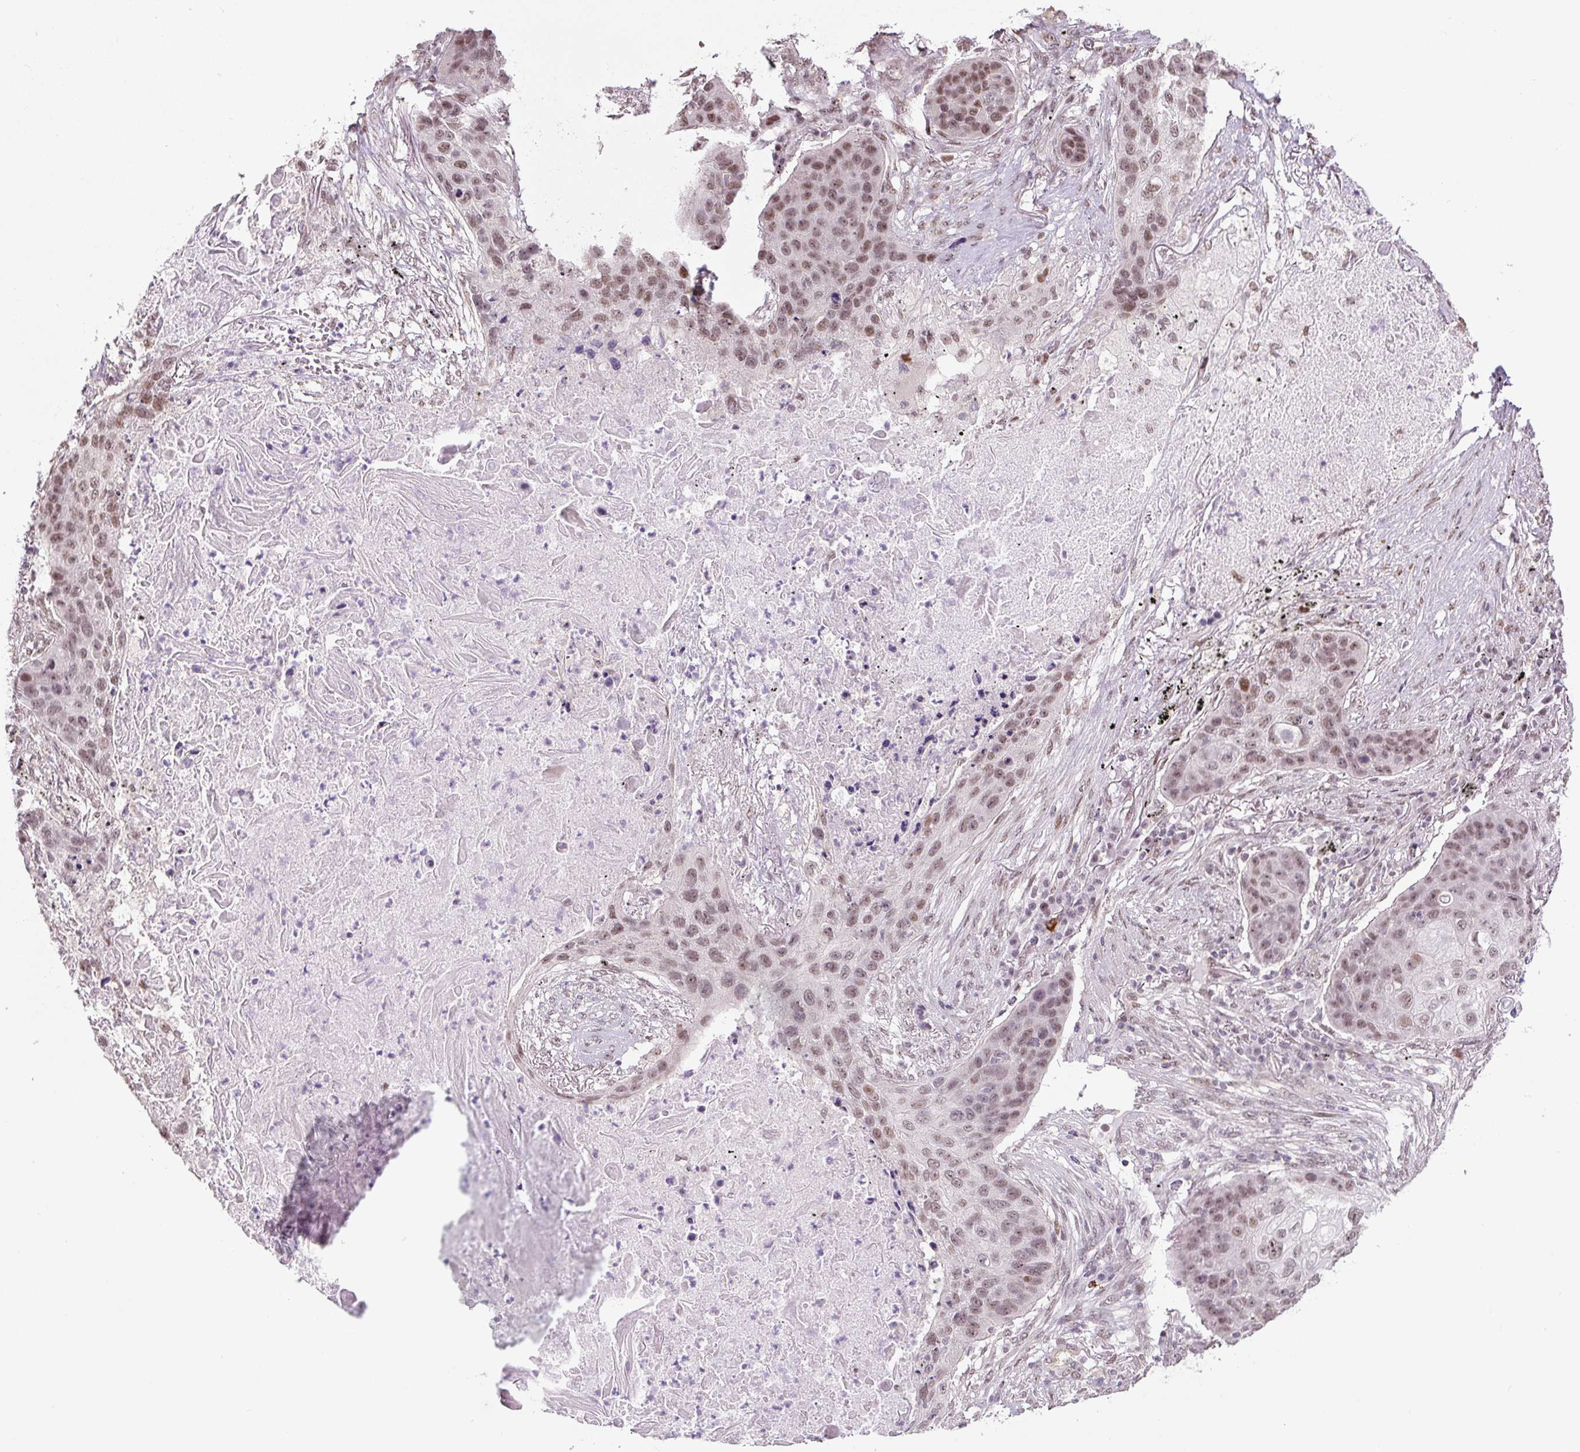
{"staining": {"intensity": "moderate", "quantity": ">75%", "location": "nuclear"}, "tissue": "lung cancer", "cell_type": "Tumor cells", "image_type": "cancer", "snomed": [{"axis": "morphology", "description": "Squamous cell carcinoma, NOS"}, {"axis": "topography", "description": "Lung"}], "caption": "High-power microscopy captured an IHC micrograph of lung cancer (squamous cell carcinoma), revealing moderate nuclear expression in approximately >75% of tumor cells.", "gene": "TCFL5", "patient": {"sex": "female", "age": 63}}